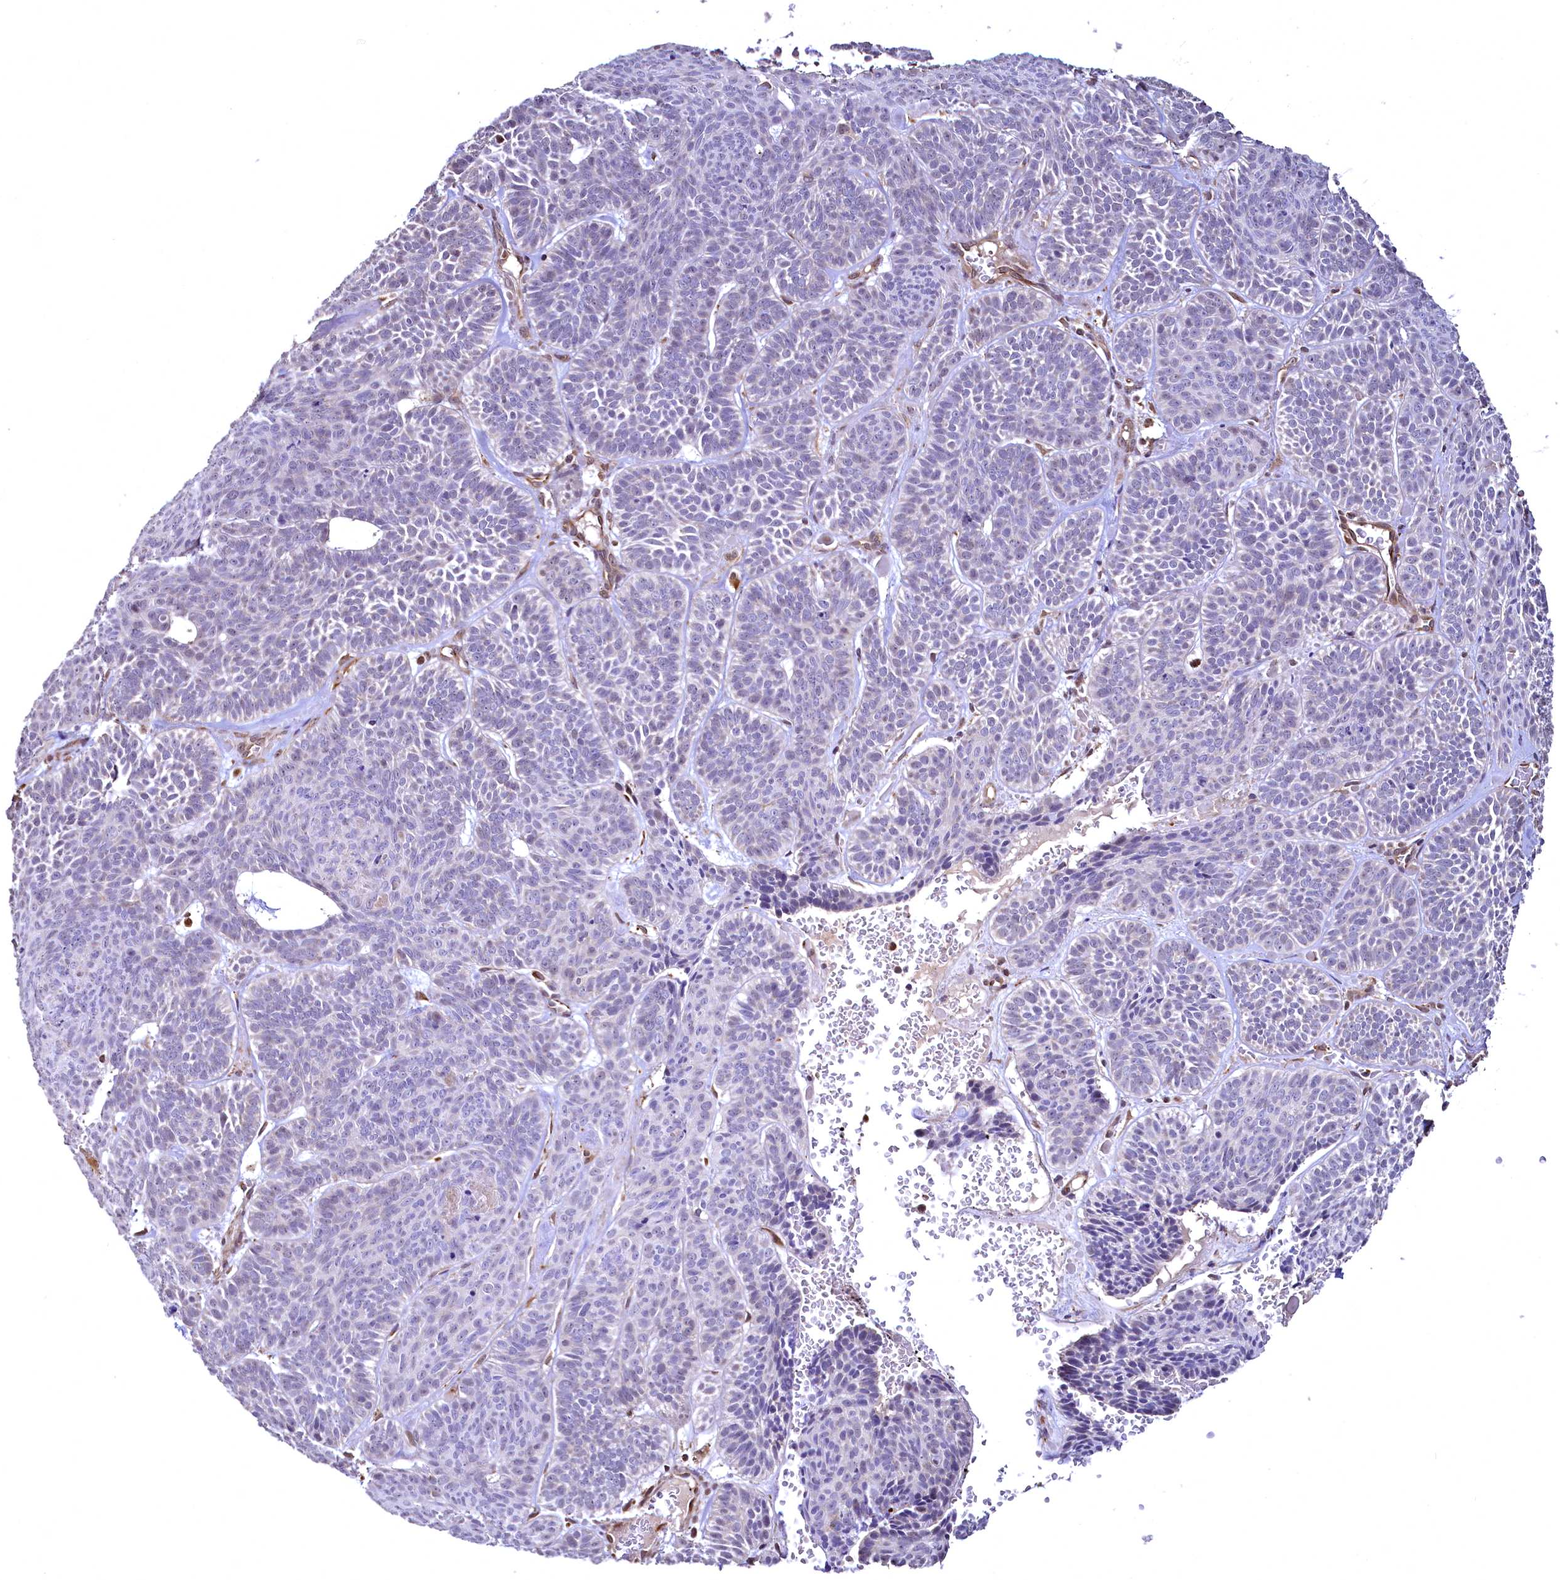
{"staining": {"intensity": "negative", "quantity": "none", "location": "none"}, "tissue": "skin cancer", "cell_type": "Tumor cells", "image_type": "cancer", "snomed": [{"axis": "morphology", "description": "Basal cell carcinoma"}, {"axis": "topography", "description": "Skin"}], "caption": "Immunohistochemistry (IHC) histopathology image of neoplastic tissue: skin basal cell carcinoma stained with DAB exhibits no significant protein positivity in tumor cells.", "gene": "TBCEL", "patient": {"sex": "male", "age": 85}}